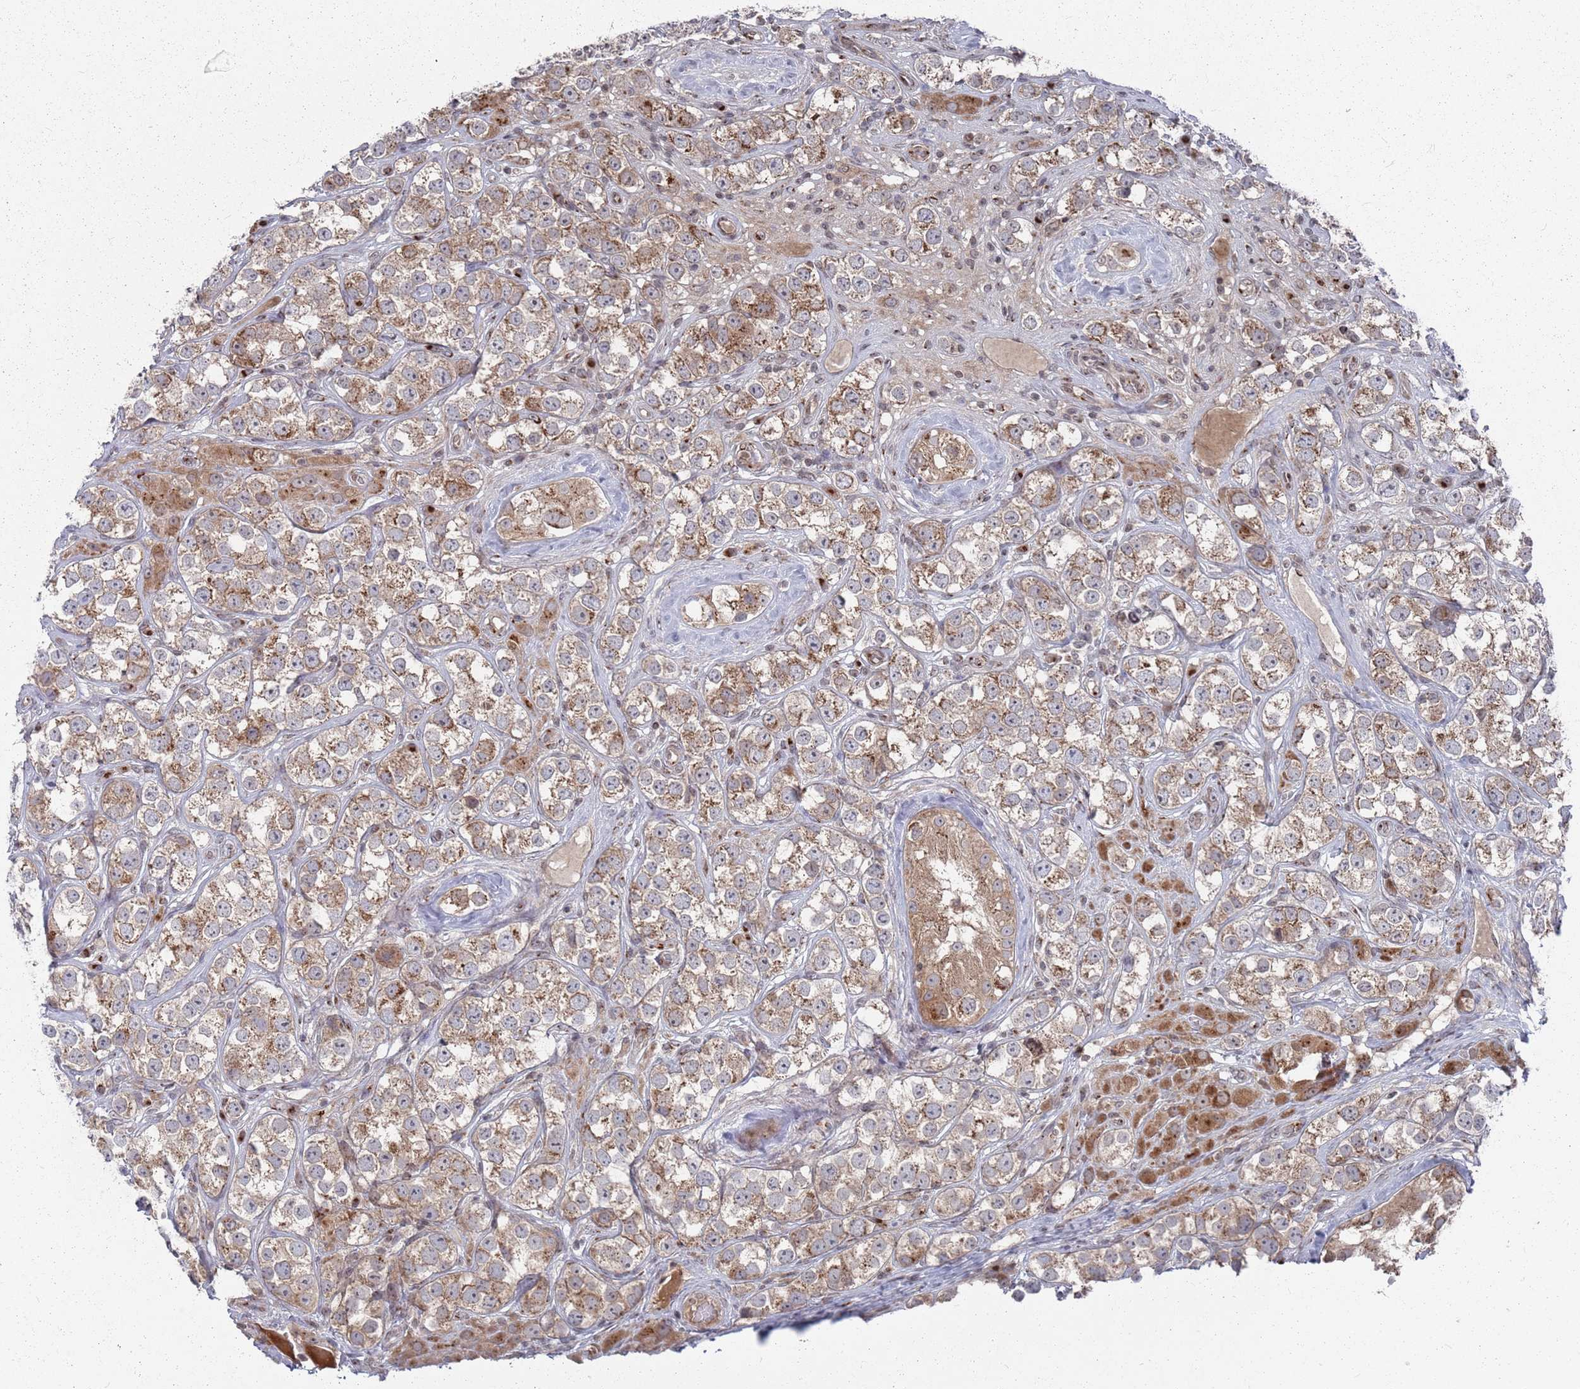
{"staining": {"intensity": "moderate", "quantity": ">75%", "location": "cytoplasmic/membranous"}, "tissue": "testis cancer", "cell_type": "Tumor cells", "image_type": "cancer", "snomed": [{"axis": "morphology", "description": "Seminoma, NOS"}, {"axis": "topography", "description": "Testis"}], "caption": "About >75% of tumor cells in testis cancer (seminoma) exhibit moderate cytoplasmic/membranous protein expression as visualized by brown immunohistochemical staining.", "gene": "FMO4", "patient": {"sex": "male", "age": 28}}